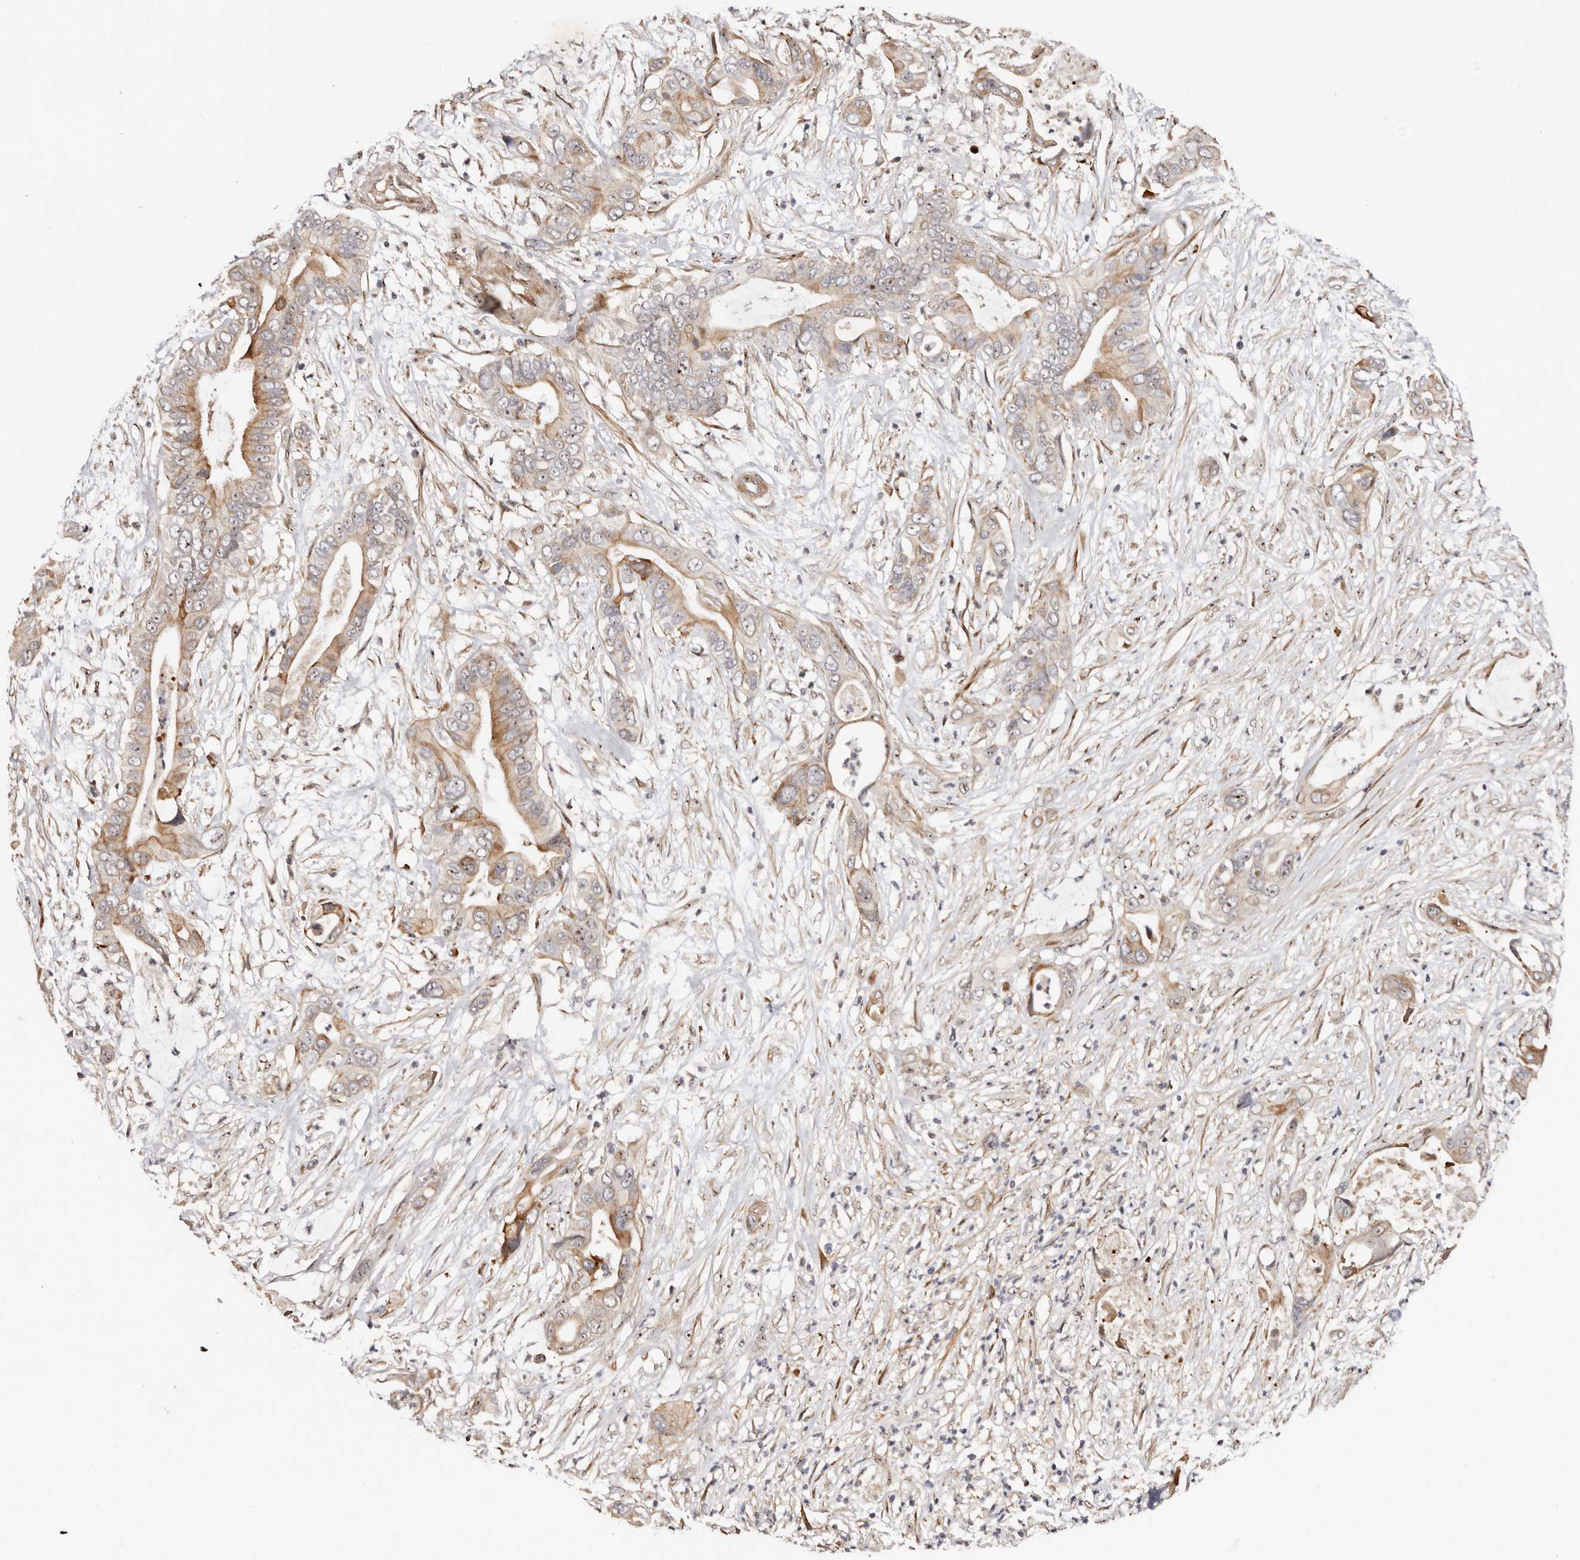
{"staining": {"intensity": "moderate", "quantity": ">75%", "location": "cytoplasmic/membranous,nuclear"}, "tissue": "pancreatic cancer", "cell_type": "Tumor cells", "image_type": "cancer", "snomed": [{"axis": "morphology", "description": "Adenocarcinoma, NOS"}, {"axis": "topography", "description": "Pancreas"}], "caption": "Pancreatic adenocarcinoma stained with a brown dye shows moderate cytoplasmic/membranous and nuclear positive expression in about >75% of tumor cells.", "gene": "ODF2L", "patient": {"sex": "male", "age": 66}}